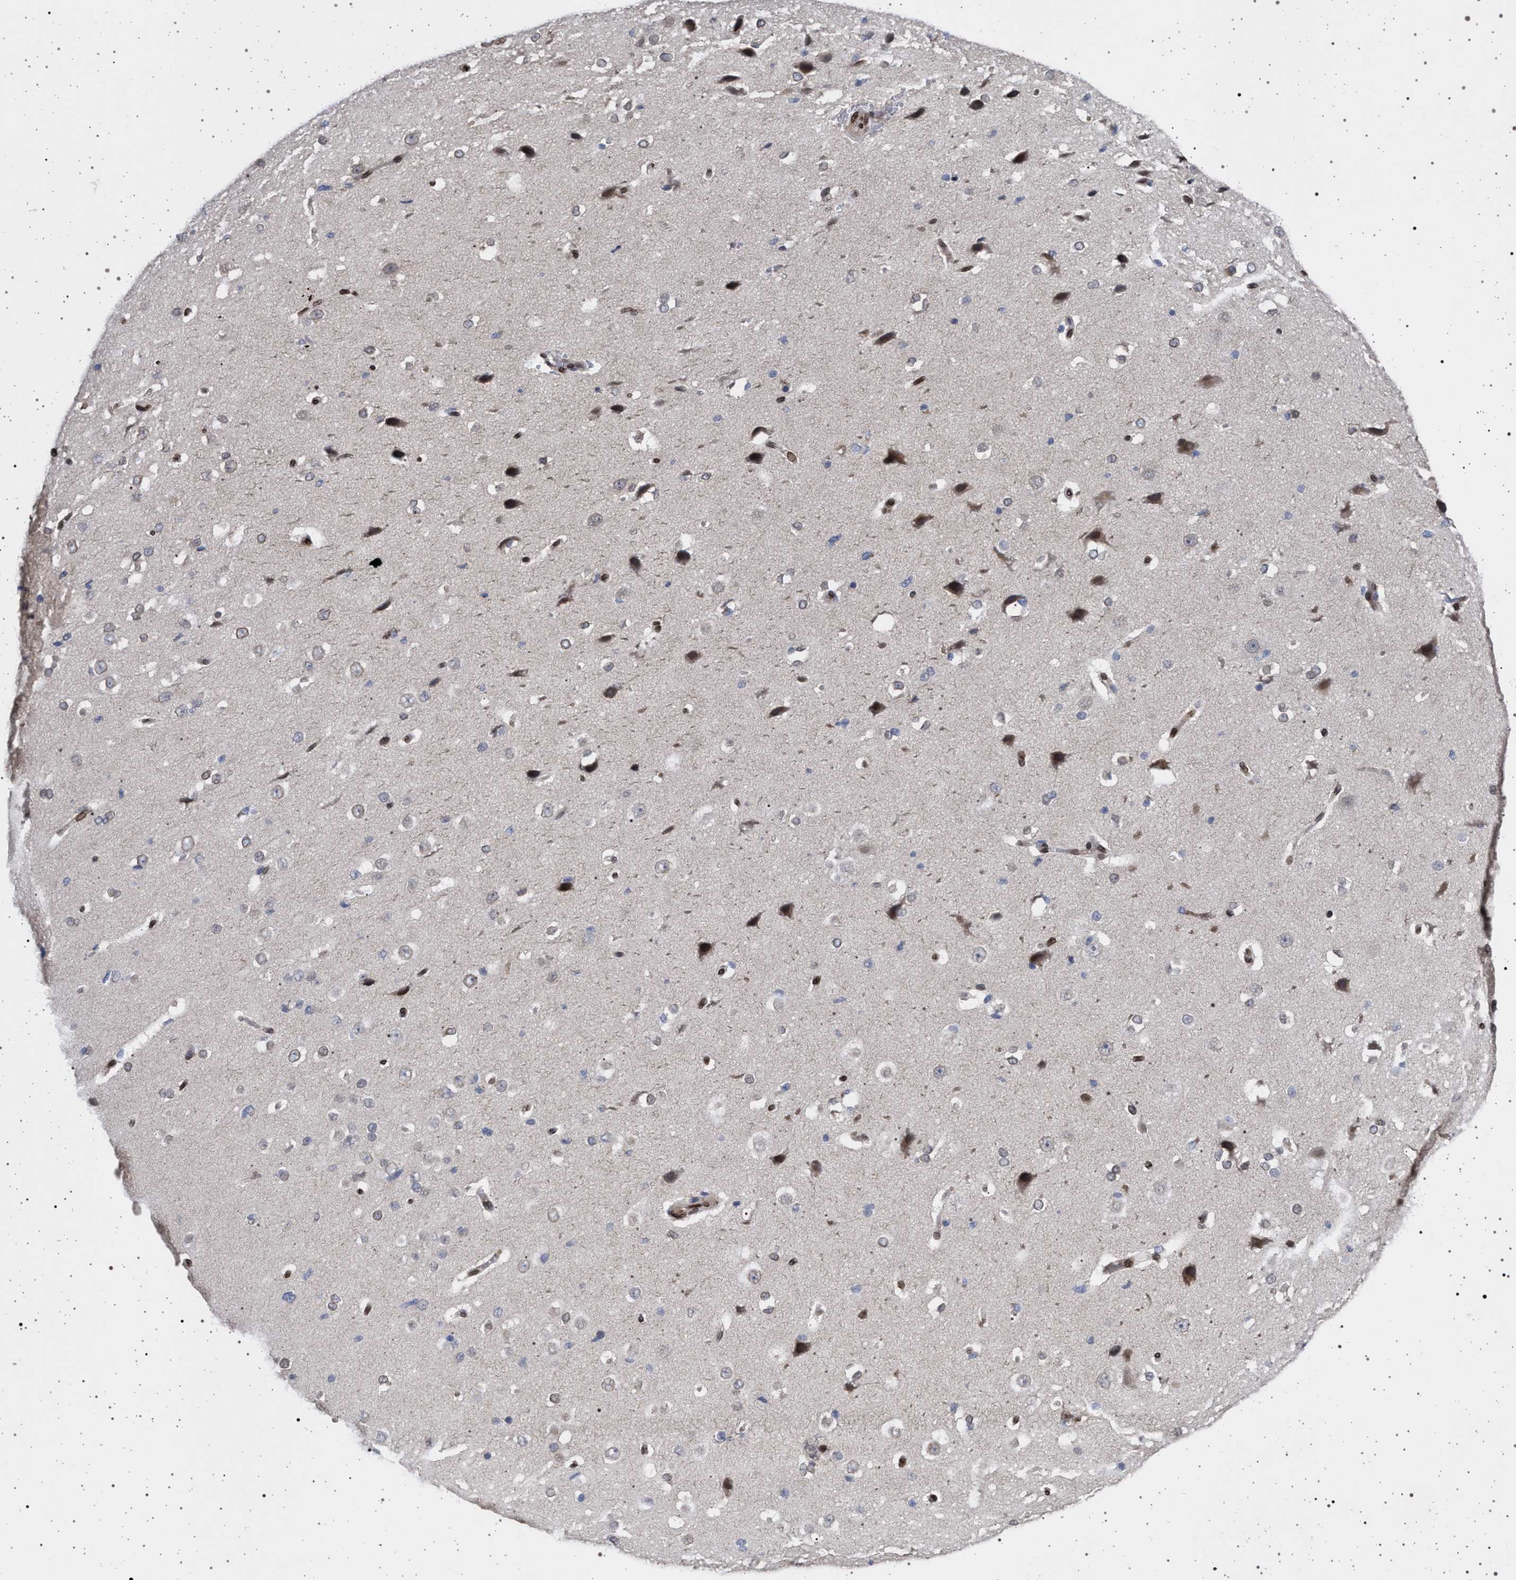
{"staining": {"intensity": "strong", "quantity": ">75%", "location": "cytoplasmic/membranous,nuclear"}, "tissue": "cerebral cortex", "cell_type": "Endothelial cells", "image_type": "normal", "snomed": [{"axis": "morphology", "description": "Normal tissue, NOS"}, {"axis": "morphology", "description": "Developmental malformation"}, {"axis": "topography", "description": "Cerebral cortex"}], "caption": "Cerebral cortex stained with DAB IHC exhibits high levels of strong cytoplasmic/membranous,nuclear expression in about >75% of endothelial cells. The protein is stained brown, and the nuclei are stained in blue (DAB (3,3'-diaminobenzidine) IHC with brightfield microscopy, high magnification).", "gene": "ING2", "patient": {"sex": "female", "age": 30}}